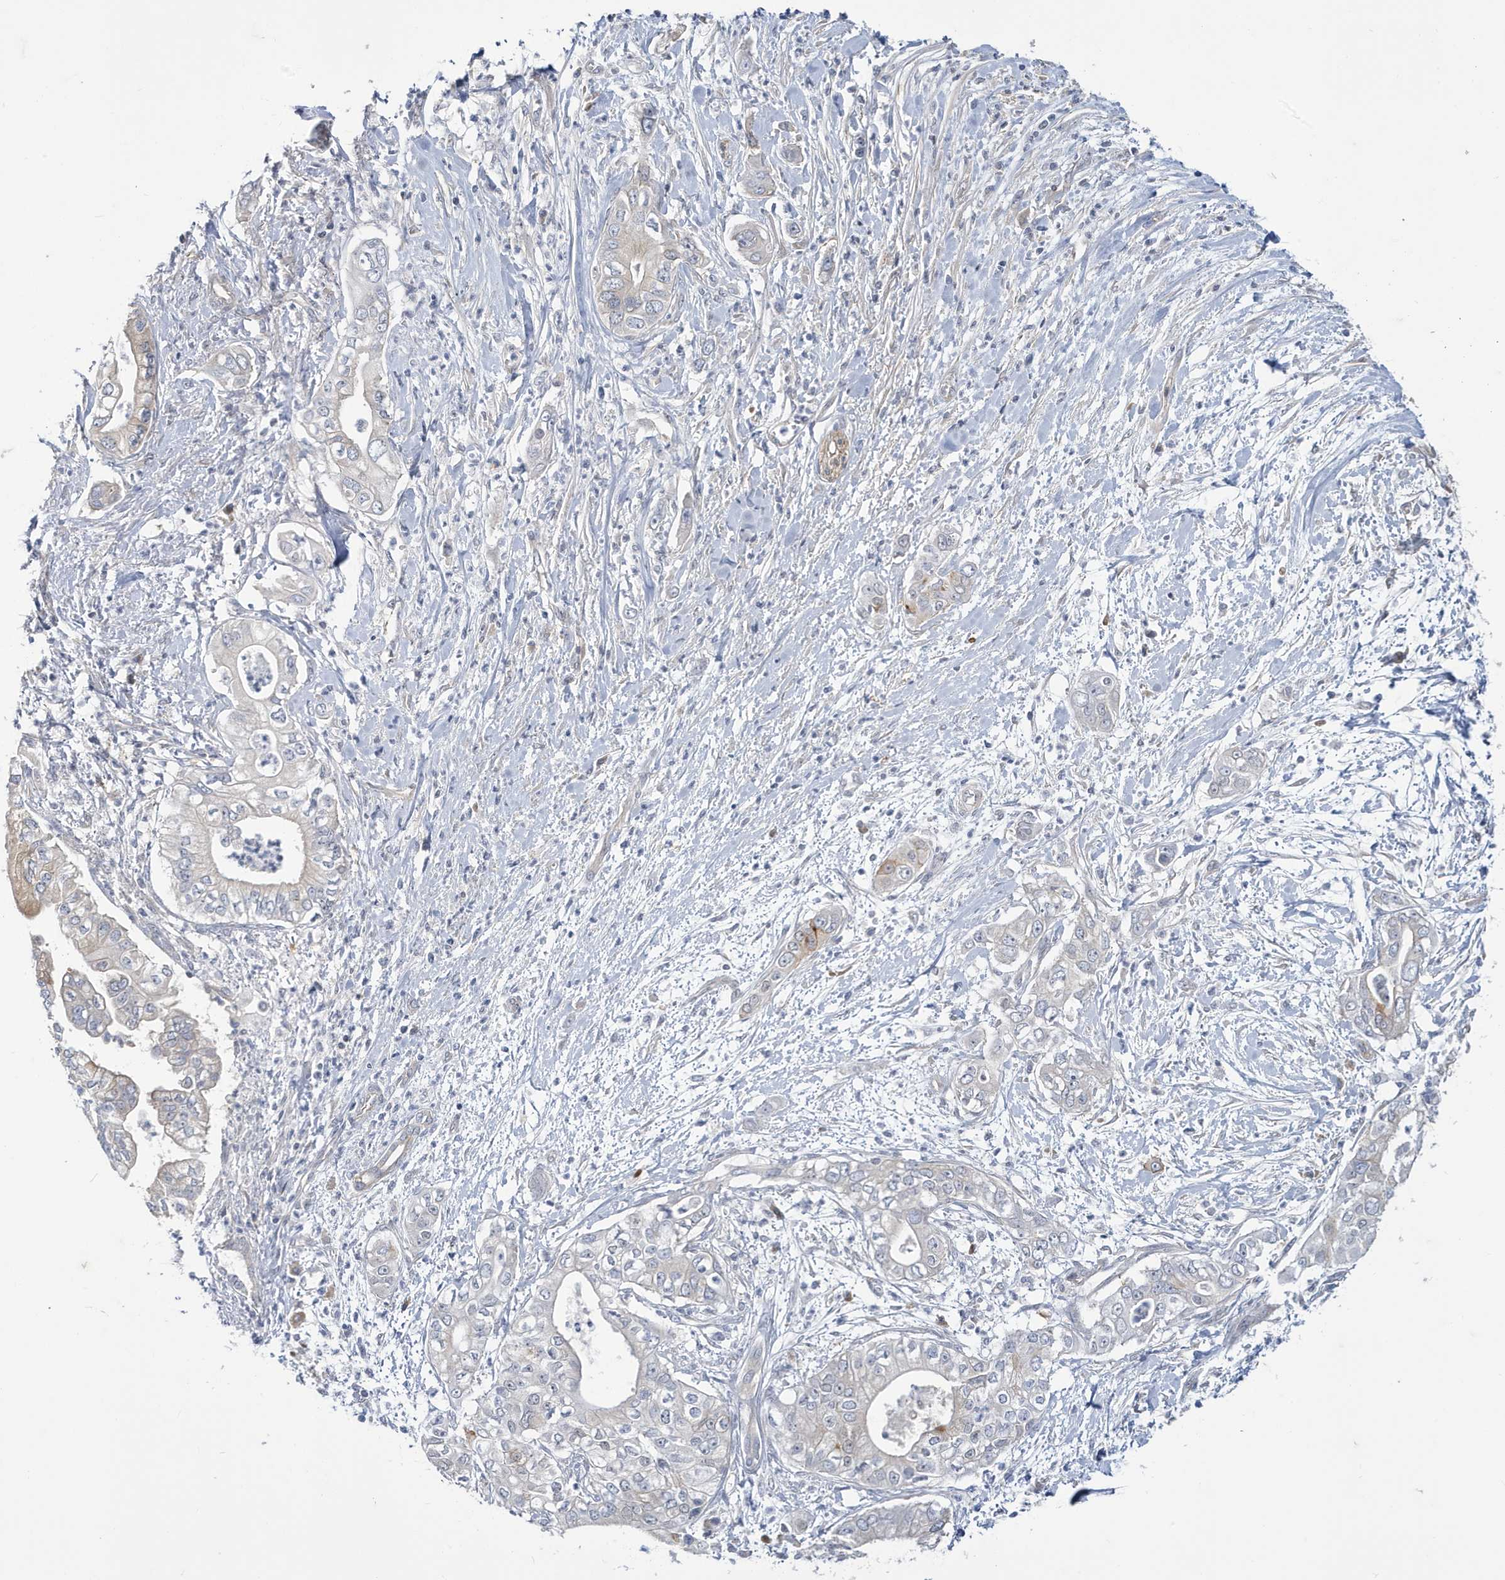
{"staining": {"intensity": "negative", "quantity": "none", "location": "none"}, "tissue": "pancreatic cancer", "cell_type": "Tumor cells", "image_type": "cancer", "snomed": [{"axis": "morphology", "description": "Adenocarcinoma, NOS"}, {"axis": "topography", "description": "Pancreas"}], "caption": "Immunohistochemical staining of pancreatic adenocarcinoma displays no significant staining in tumor cells.", "gene": "ZNF654", "patient": {"sex": "female", "age": 78}}